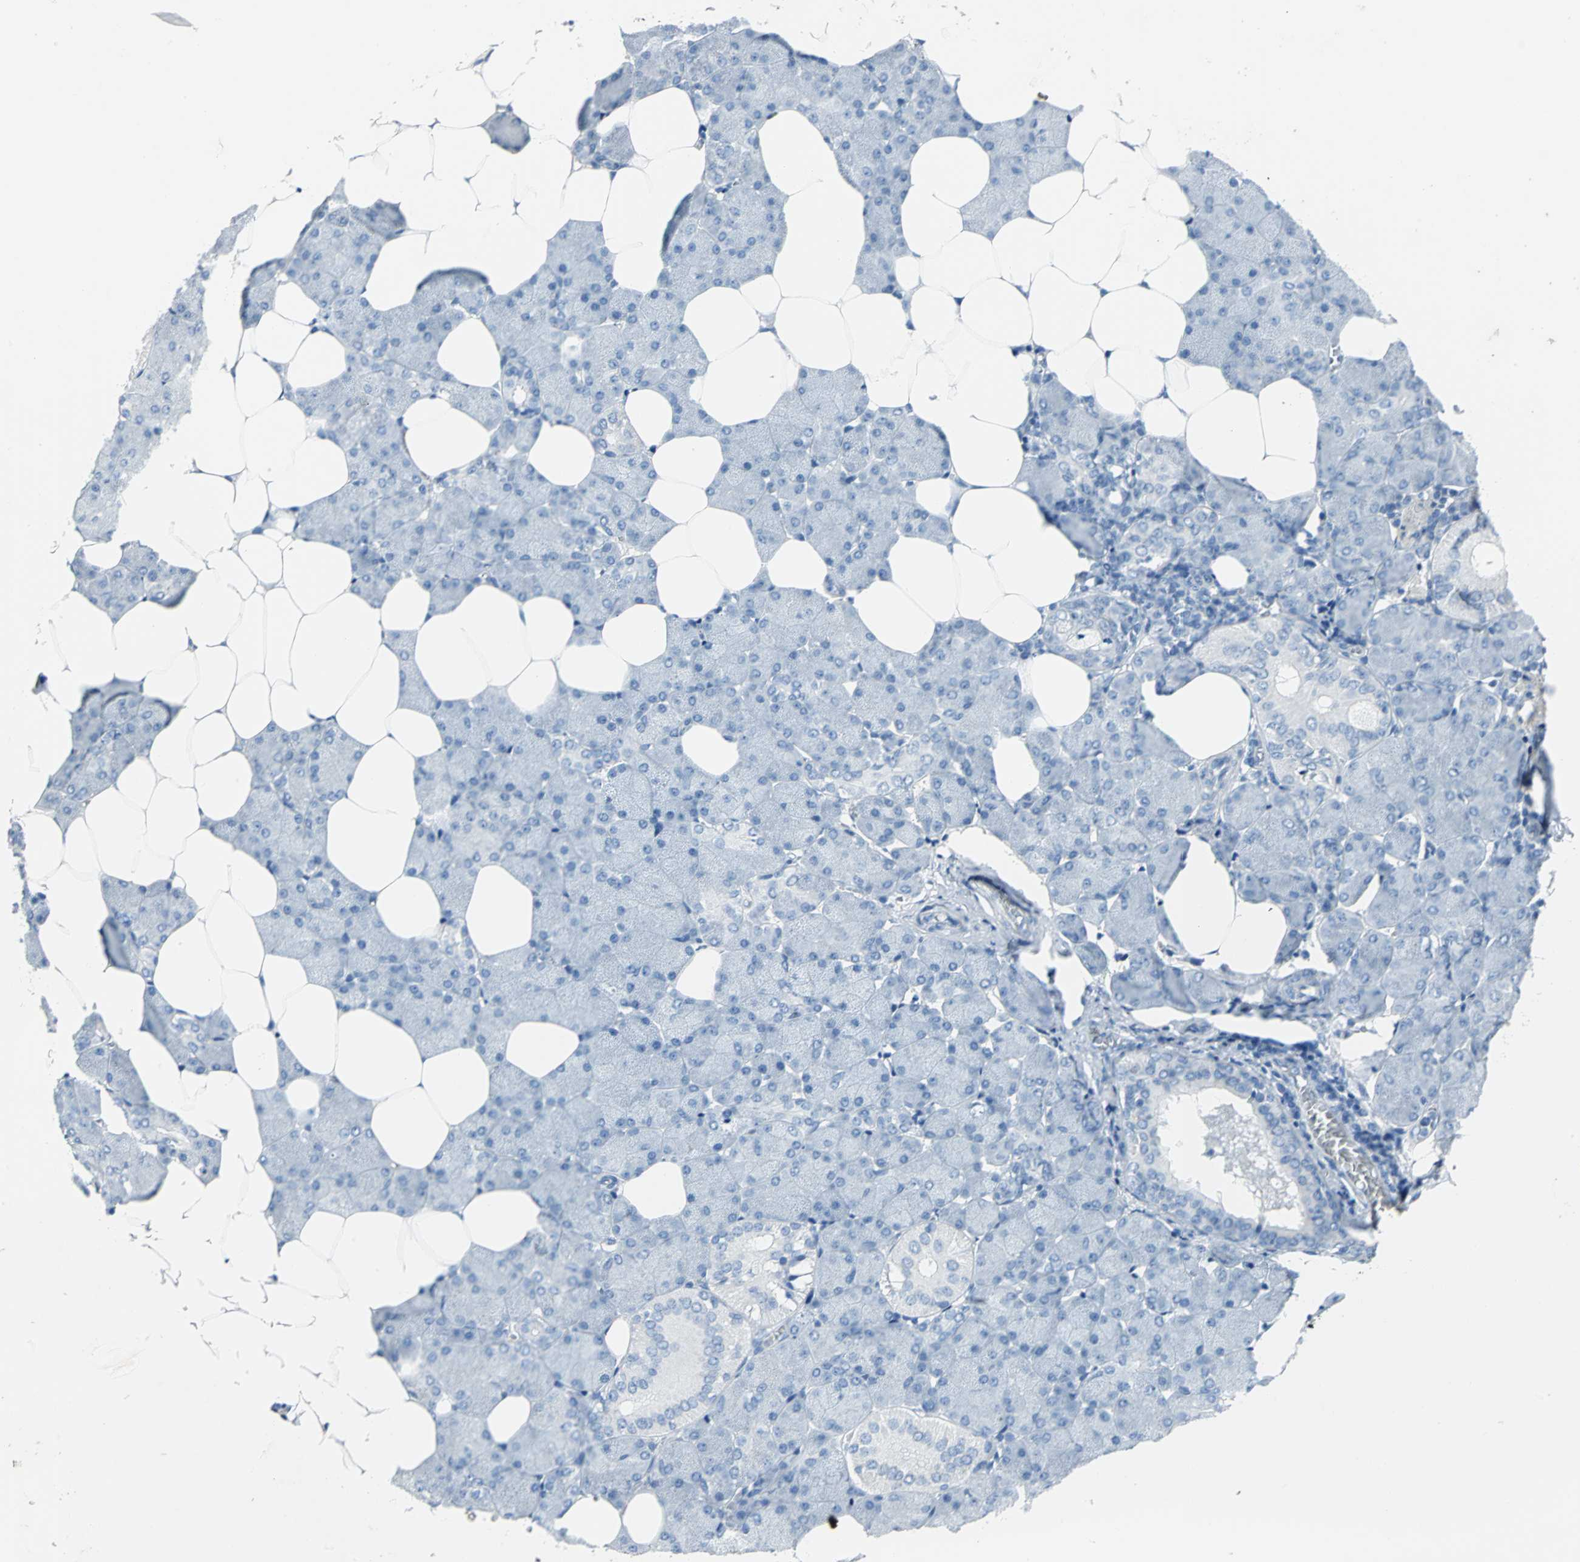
{"staining": {"intensity": "negative", "quantity": "none", "location": "none"}, "tissue": "salivary gland", "cell_type": "Glandular cells", "image_type": "normal", "snomed": [{"axis": "morphology", "description": "Normal tissue, NOS"}, {"axis": "morphology", "description": "Adenoma, NOS"}, {"axis": "topography", "description": "Salivary gland"}], "caption": "An immunohistochemistry (IHC) photomicrograph of unremarkable salivary gland is shown. There is no staining in glandular cells of salivary gland. (DAB (3,3'-diaminobenzidine) immunohistochemistry (IHC) with hematoxylin counter stain).", "gene": "PTGDS", "patient": {"sex": "female", "age": 32}}